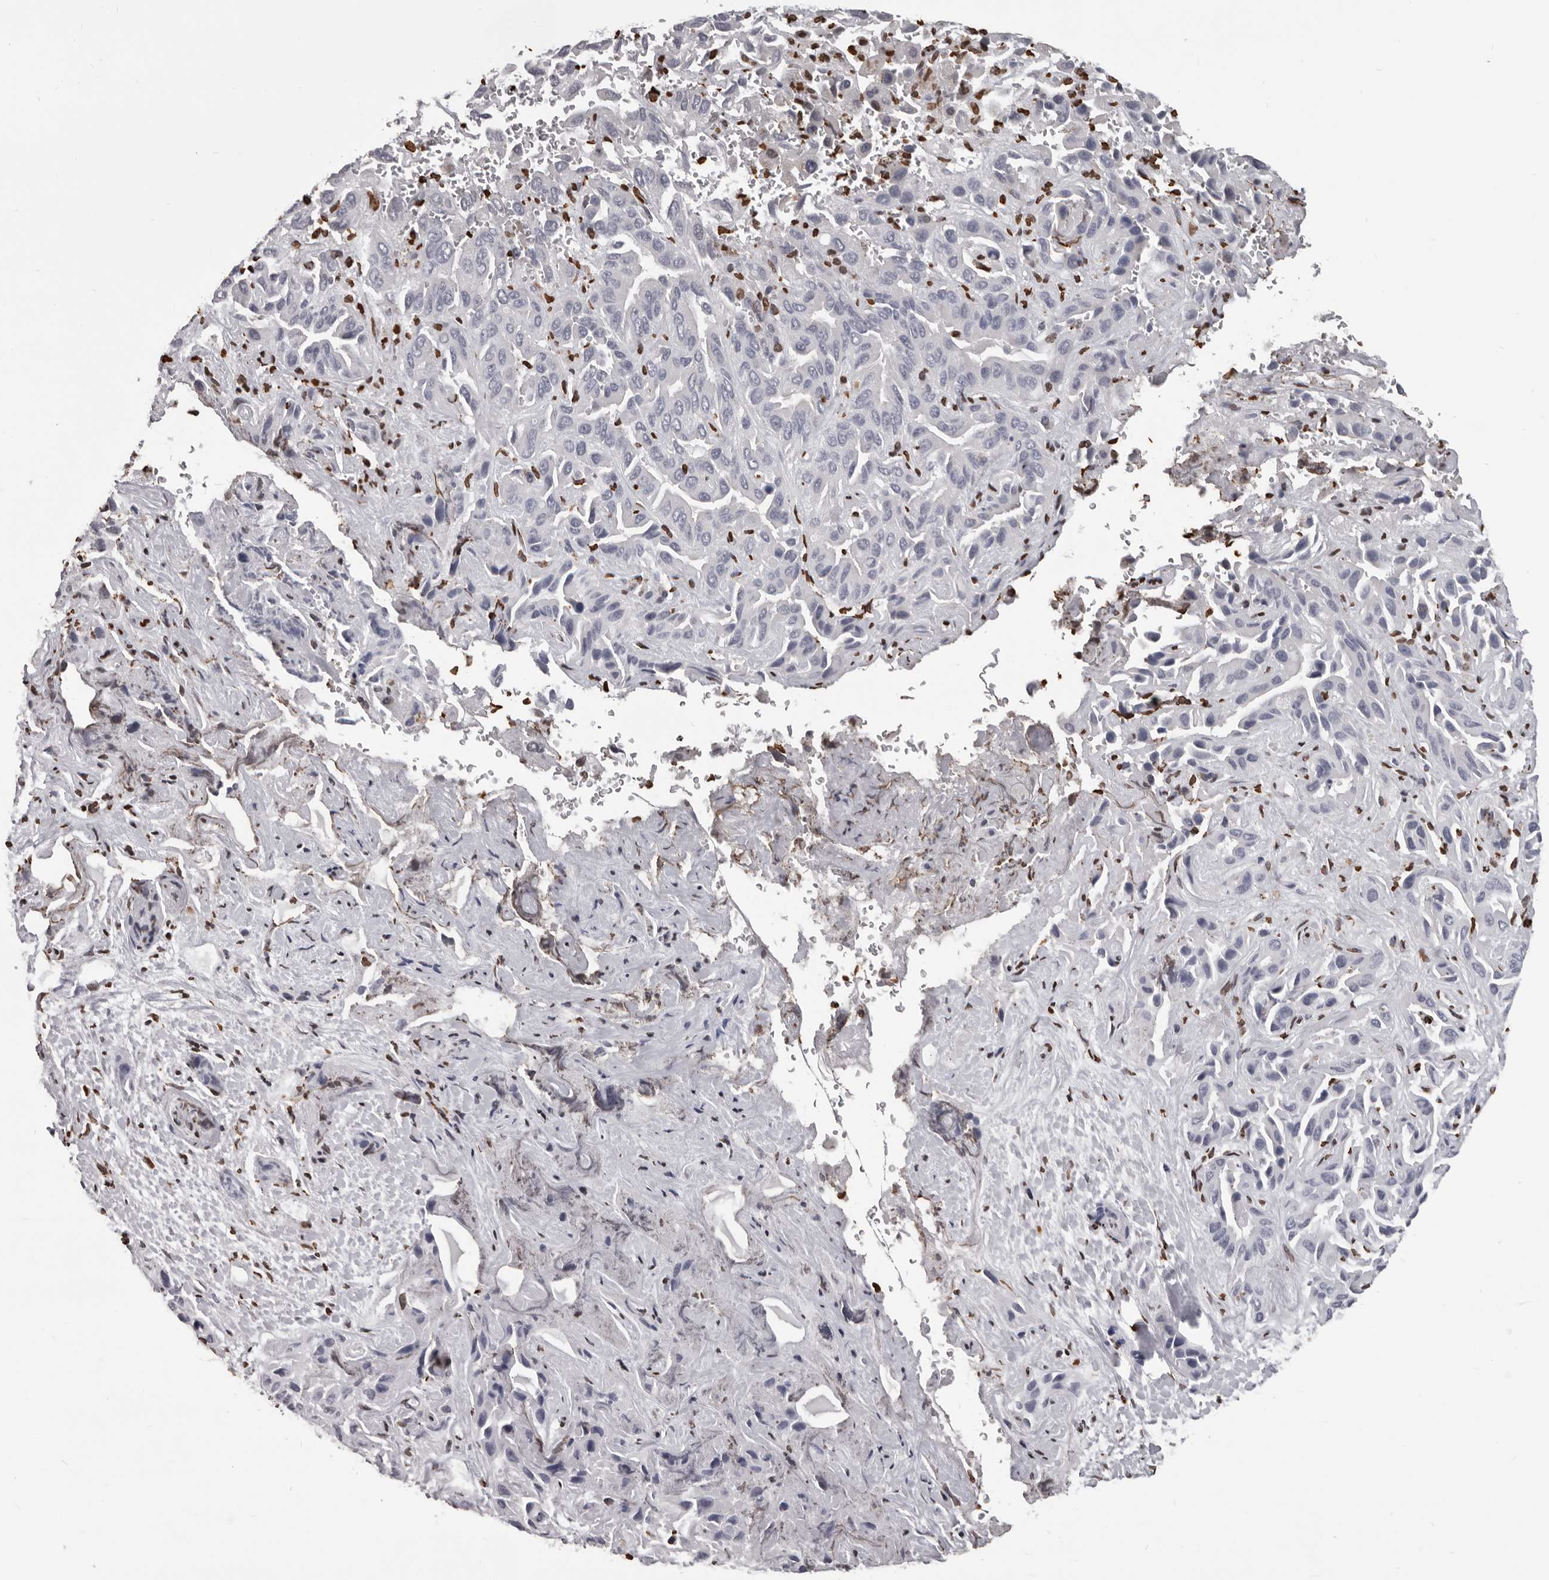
{"staining": {"intensity": "negative", "quantity": "none", "location": "none"}, "tissue": "liver cancer", "cell_type": "Tumor cells", "image_type": "cancer", "snomed": [{"axis": "morphology", "description": "Cholangiocarcinoma"}, {"axis": "topography", "description": "Liver"}], "caption": "The micrograph exhibits no staining of tumor cells in liver cancer (cholangiocarcinoma).", "gene": "AHR", "patient": {"sex": "female", "age": 52}}